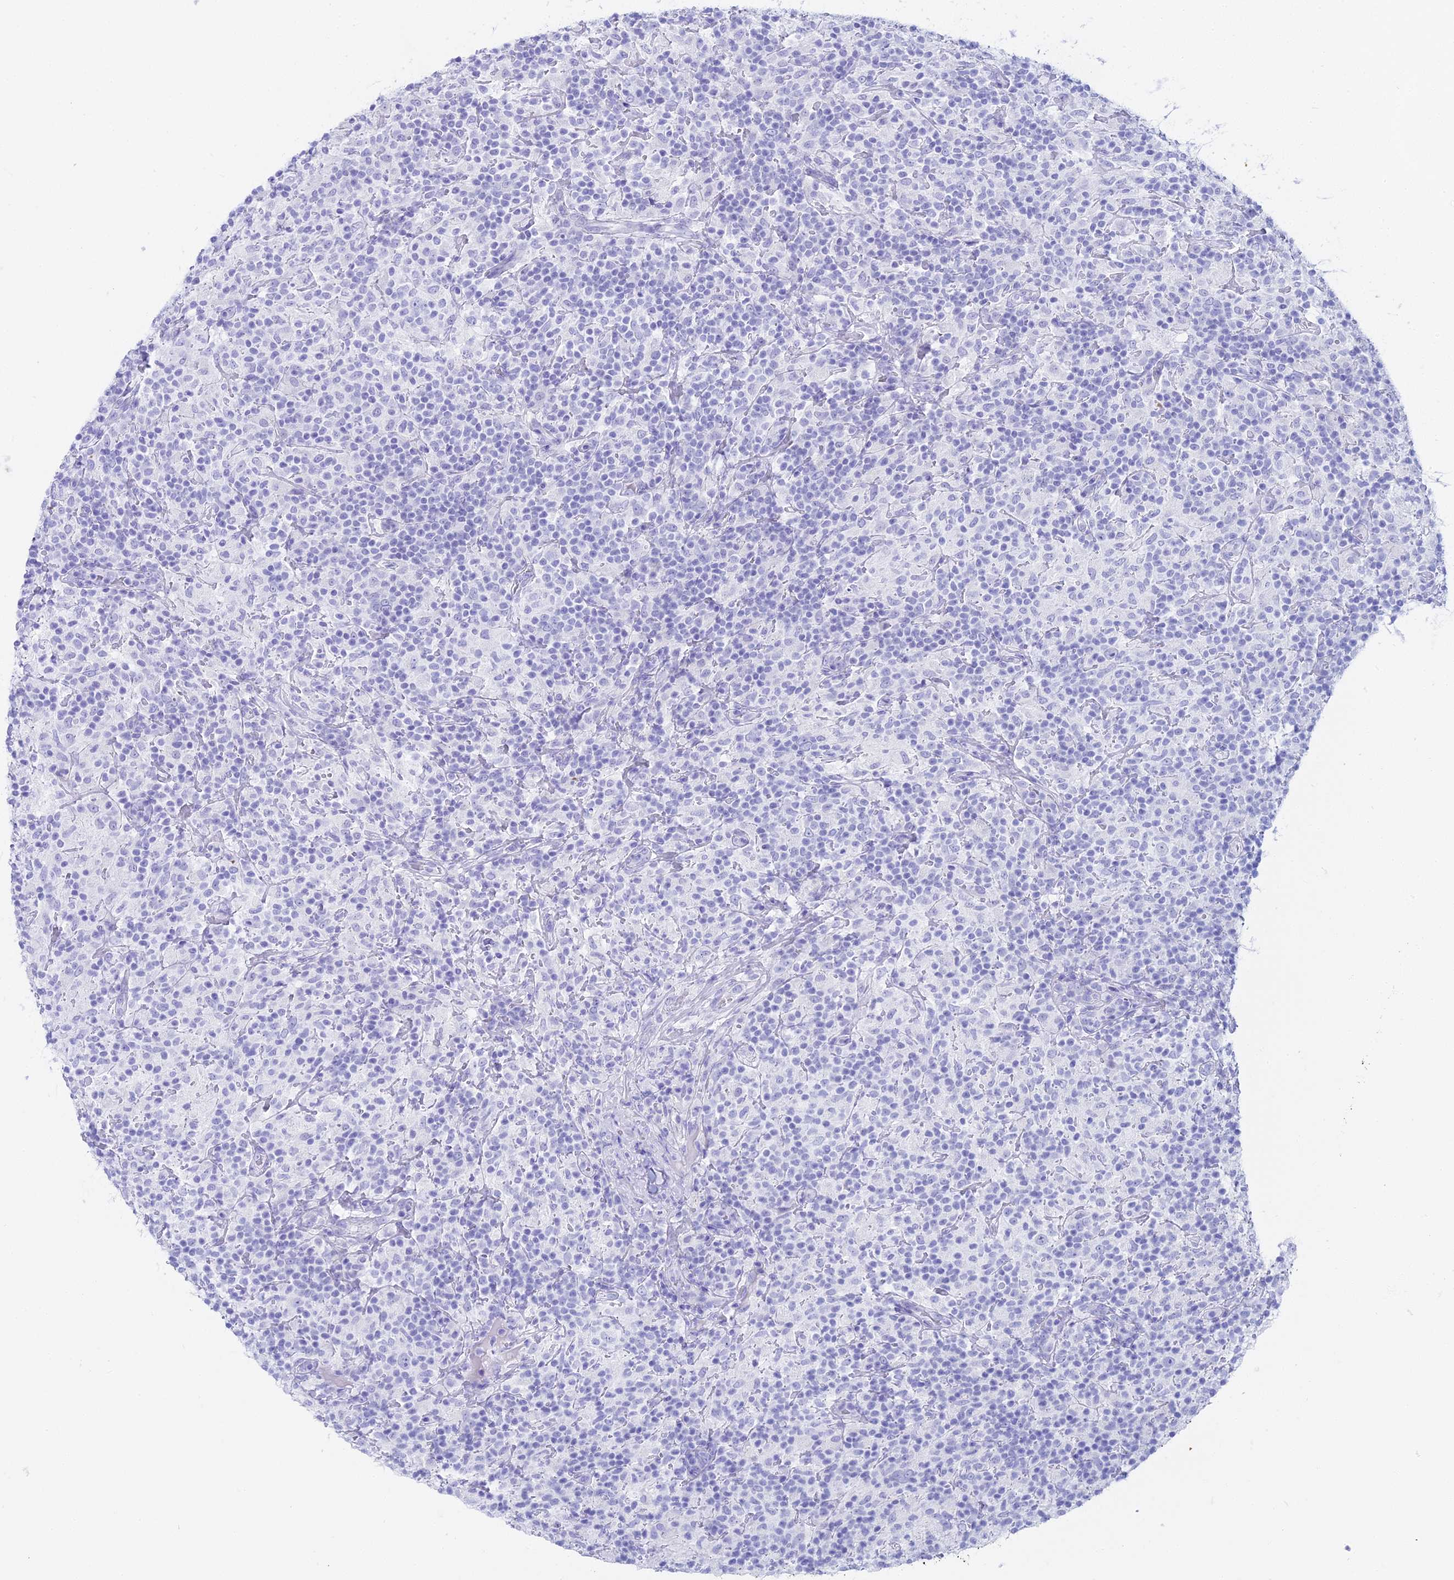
{"staining": {"intensity": "negative", "quantity": "none", "location": "none"}, "tissue": "lymphoma", "cell_type": "Tumor cells", "image_type": "cancer", "snomed": [{"axis": "morphology", "description": "Hodgkin's disease, NOS"}, {"axis": "topography", "description": "Lymph node"}], "caption": "High magnification brightfield microscopy of Hodgkin's disease stained with DAB (3,3'-diaminobenzidine) (brown) and counterstained with hematoxylin (blue): tumor cells show no significant positivity.", "gene": "CGB2", "patient": {"sex": "male", "age": 70}}